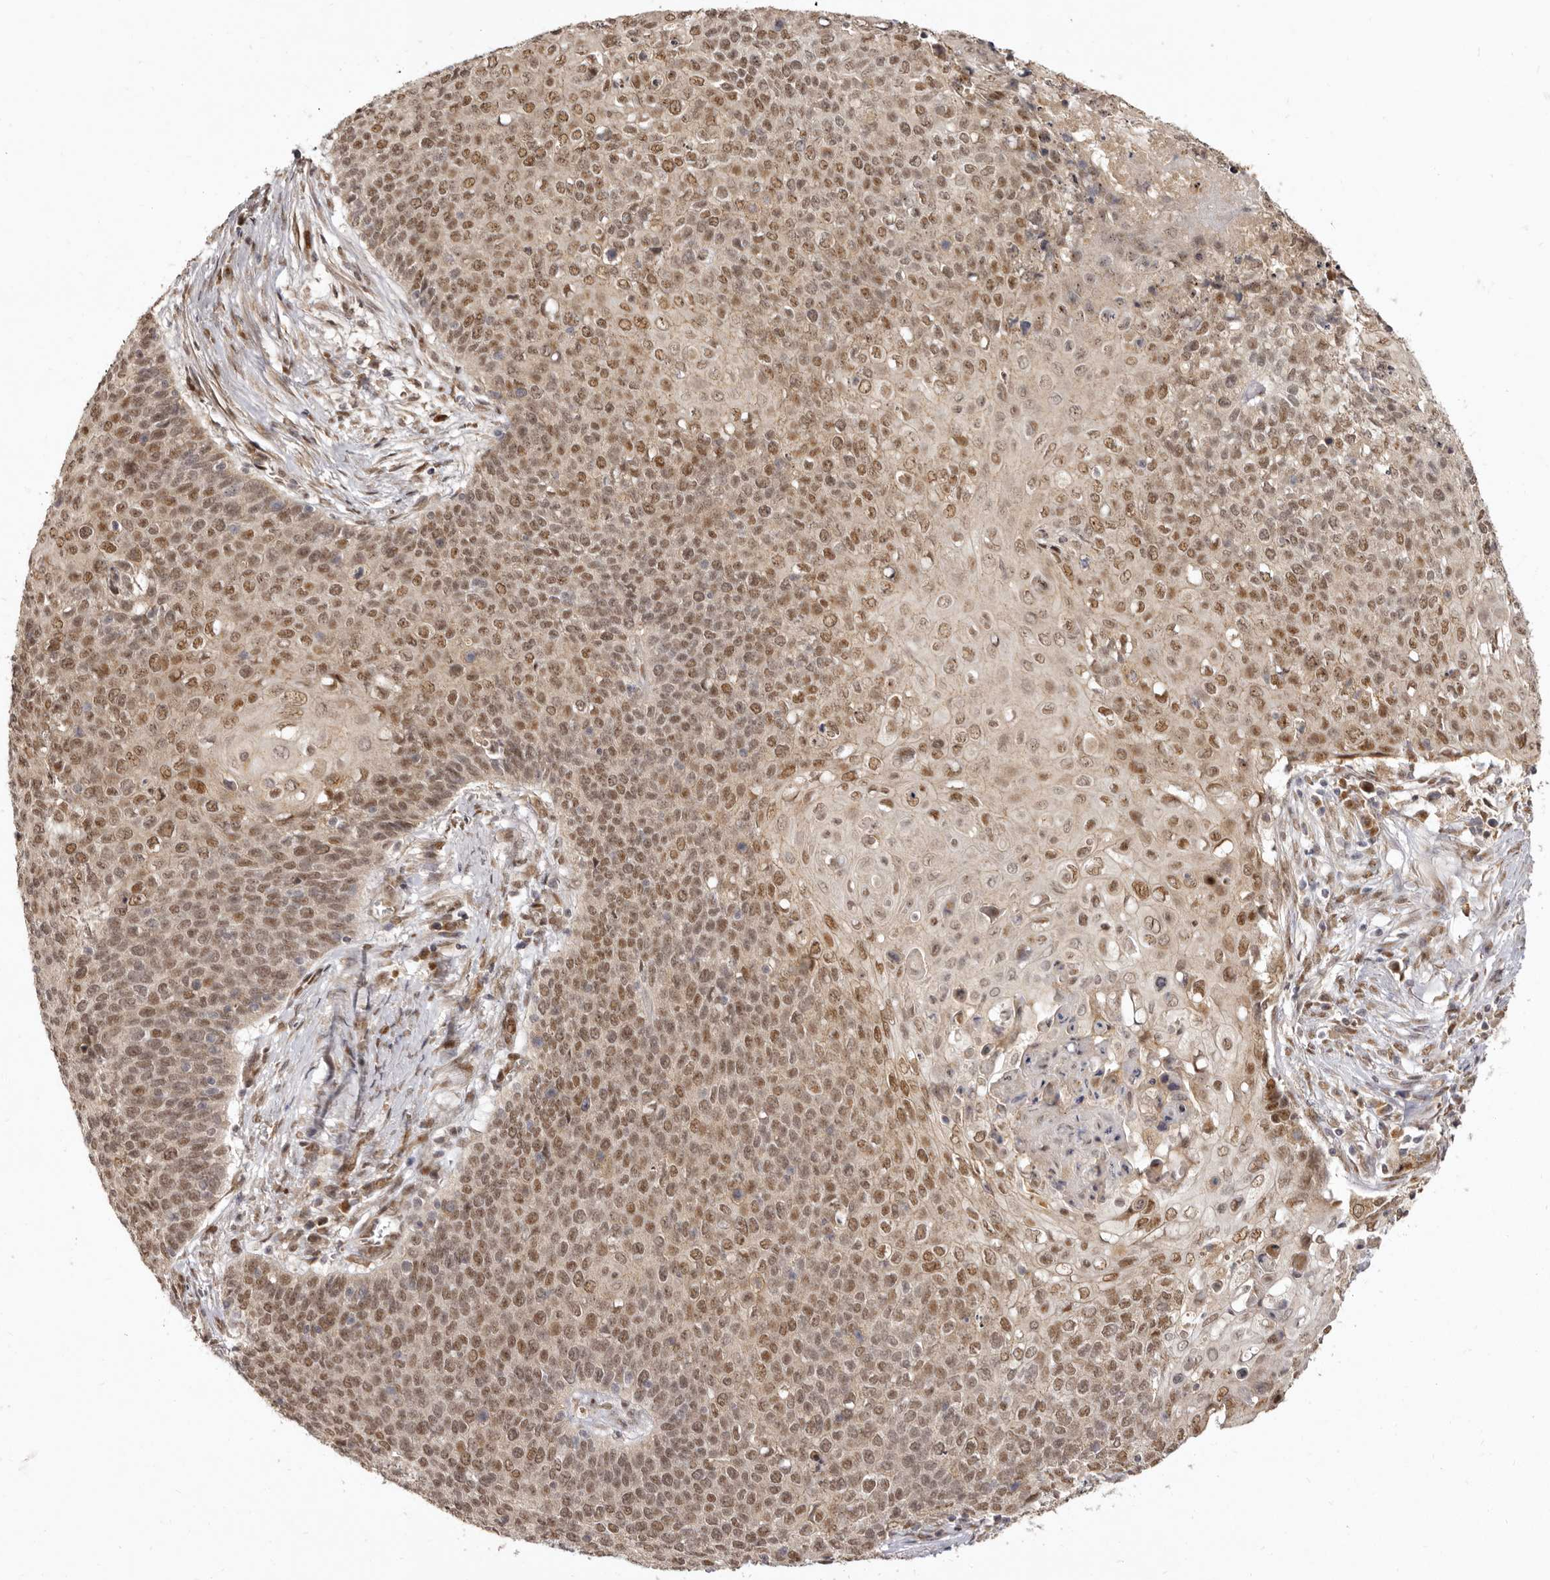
{"staining": {"intensity": "moderate", "quantity": ">75%", "location": "cytoplasmic/membranous,nuclear"}, "tissue": "cervical cancer", "cell_type": "Tumor cells", "image_type": "cancer", "snomed": [{"axis": "morphology", "description": "Squamous cell carcinoma, NOS"}, {"axis": "topography", "description": "Cervix"}], "caption": "Human cervical squamous cell carcinoma stained for a protein (brown) reveals moderate cytoplasmic/membranous and nuclear positive staining in approximately >75% of tumor cells.", "gene": "ZNF326", "patient": {"sex": "female", "age": 39}}